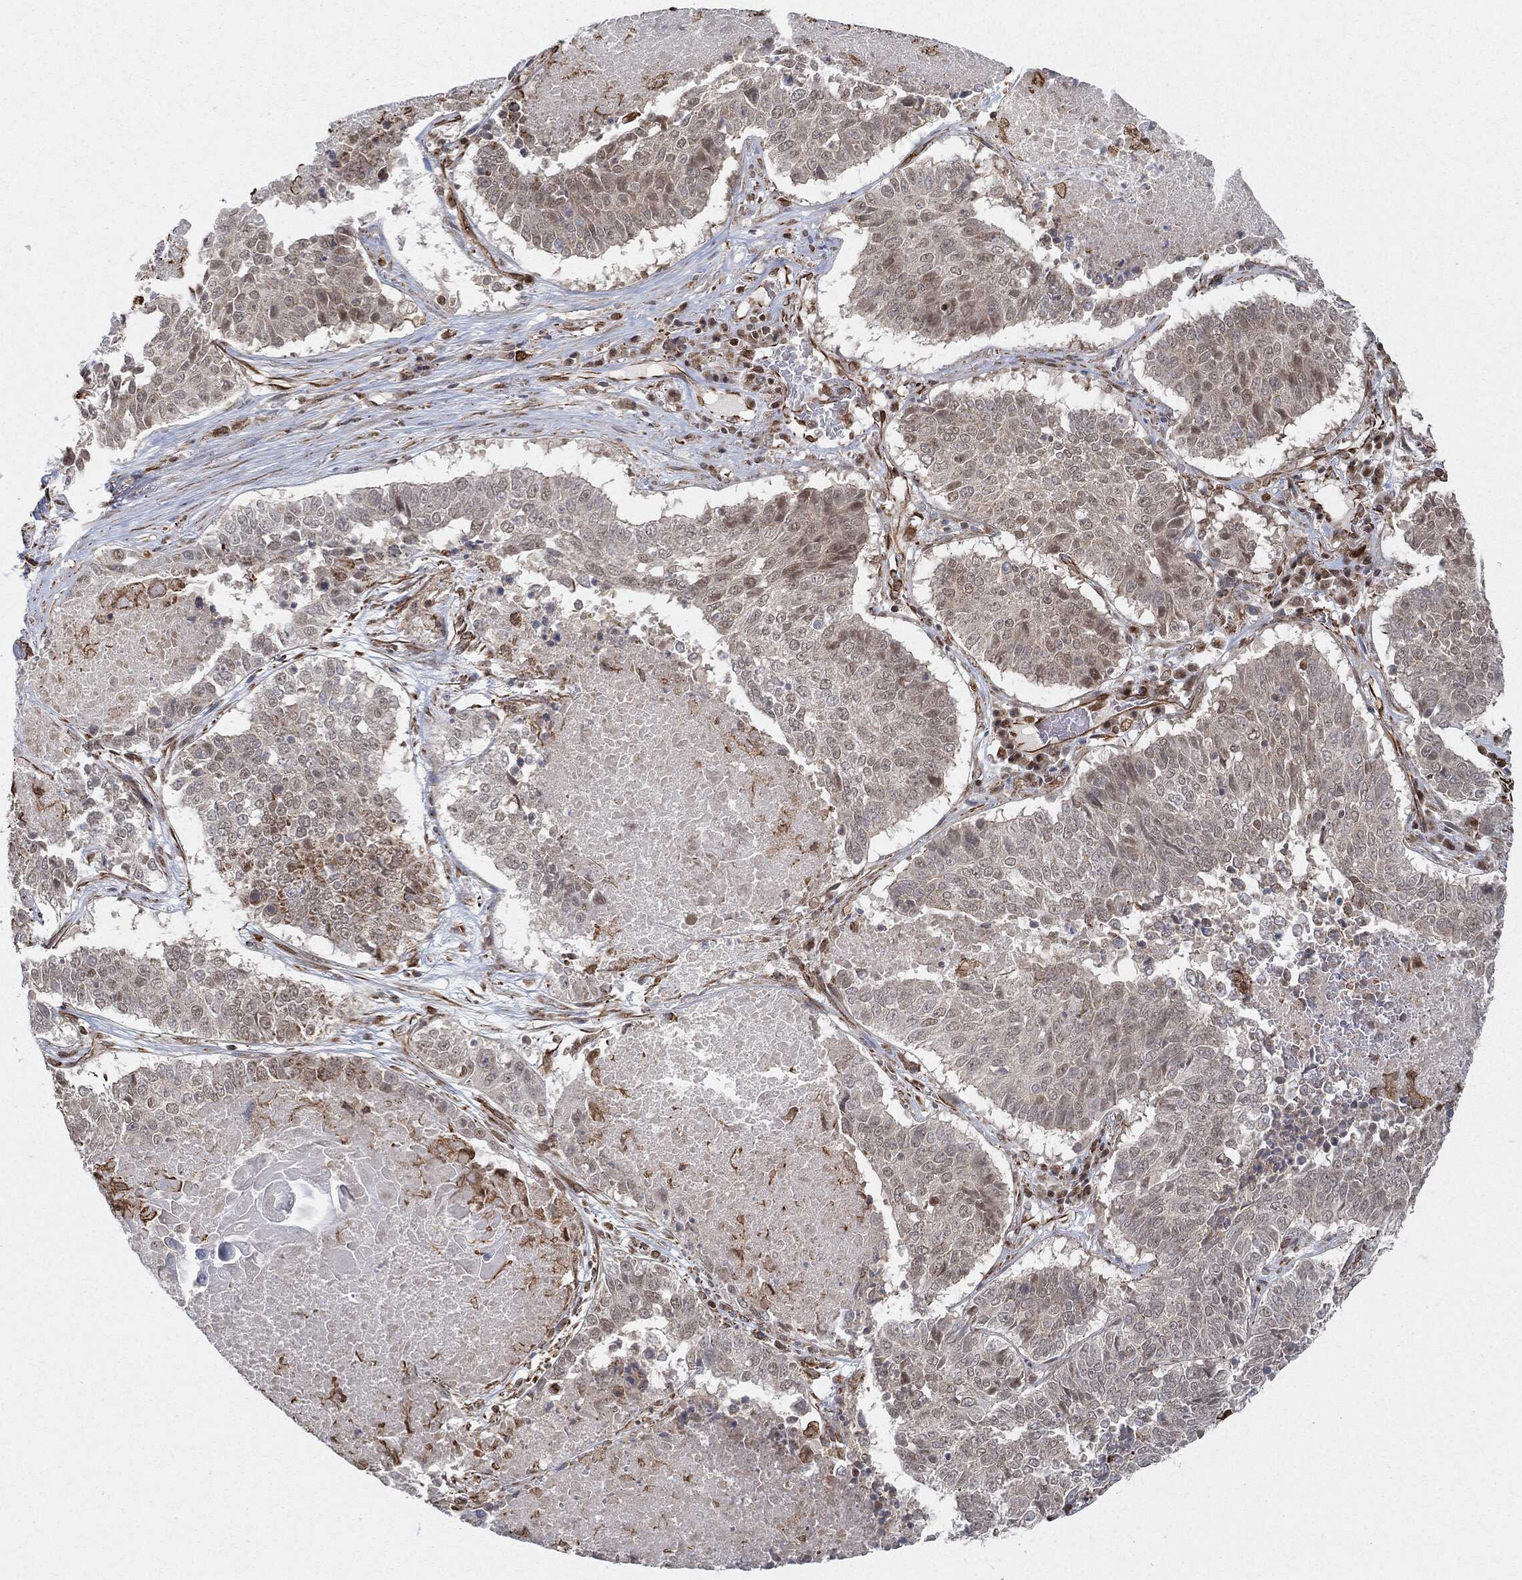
{"staining": {"intensity": "negative", "quantity": "none", "location": "none"}, "tissue": "lung cancer", "cell_type": "Tumor cells", "image_type": "cancer", "snomed": [{"axis": "morphology", "description": "Squamous cell carcinoma, NOS"}, {"axis": "topography", "description": "Lung"}], "caption": "DAB (3,3'-diaminobenzidine) immunohistochemical staining of human squamous cell carcinoma (lung) demonstrates no significant expression in tumor cells.", "gene": "TP53RK", "patient": {"sex": "male", "age": 64}}